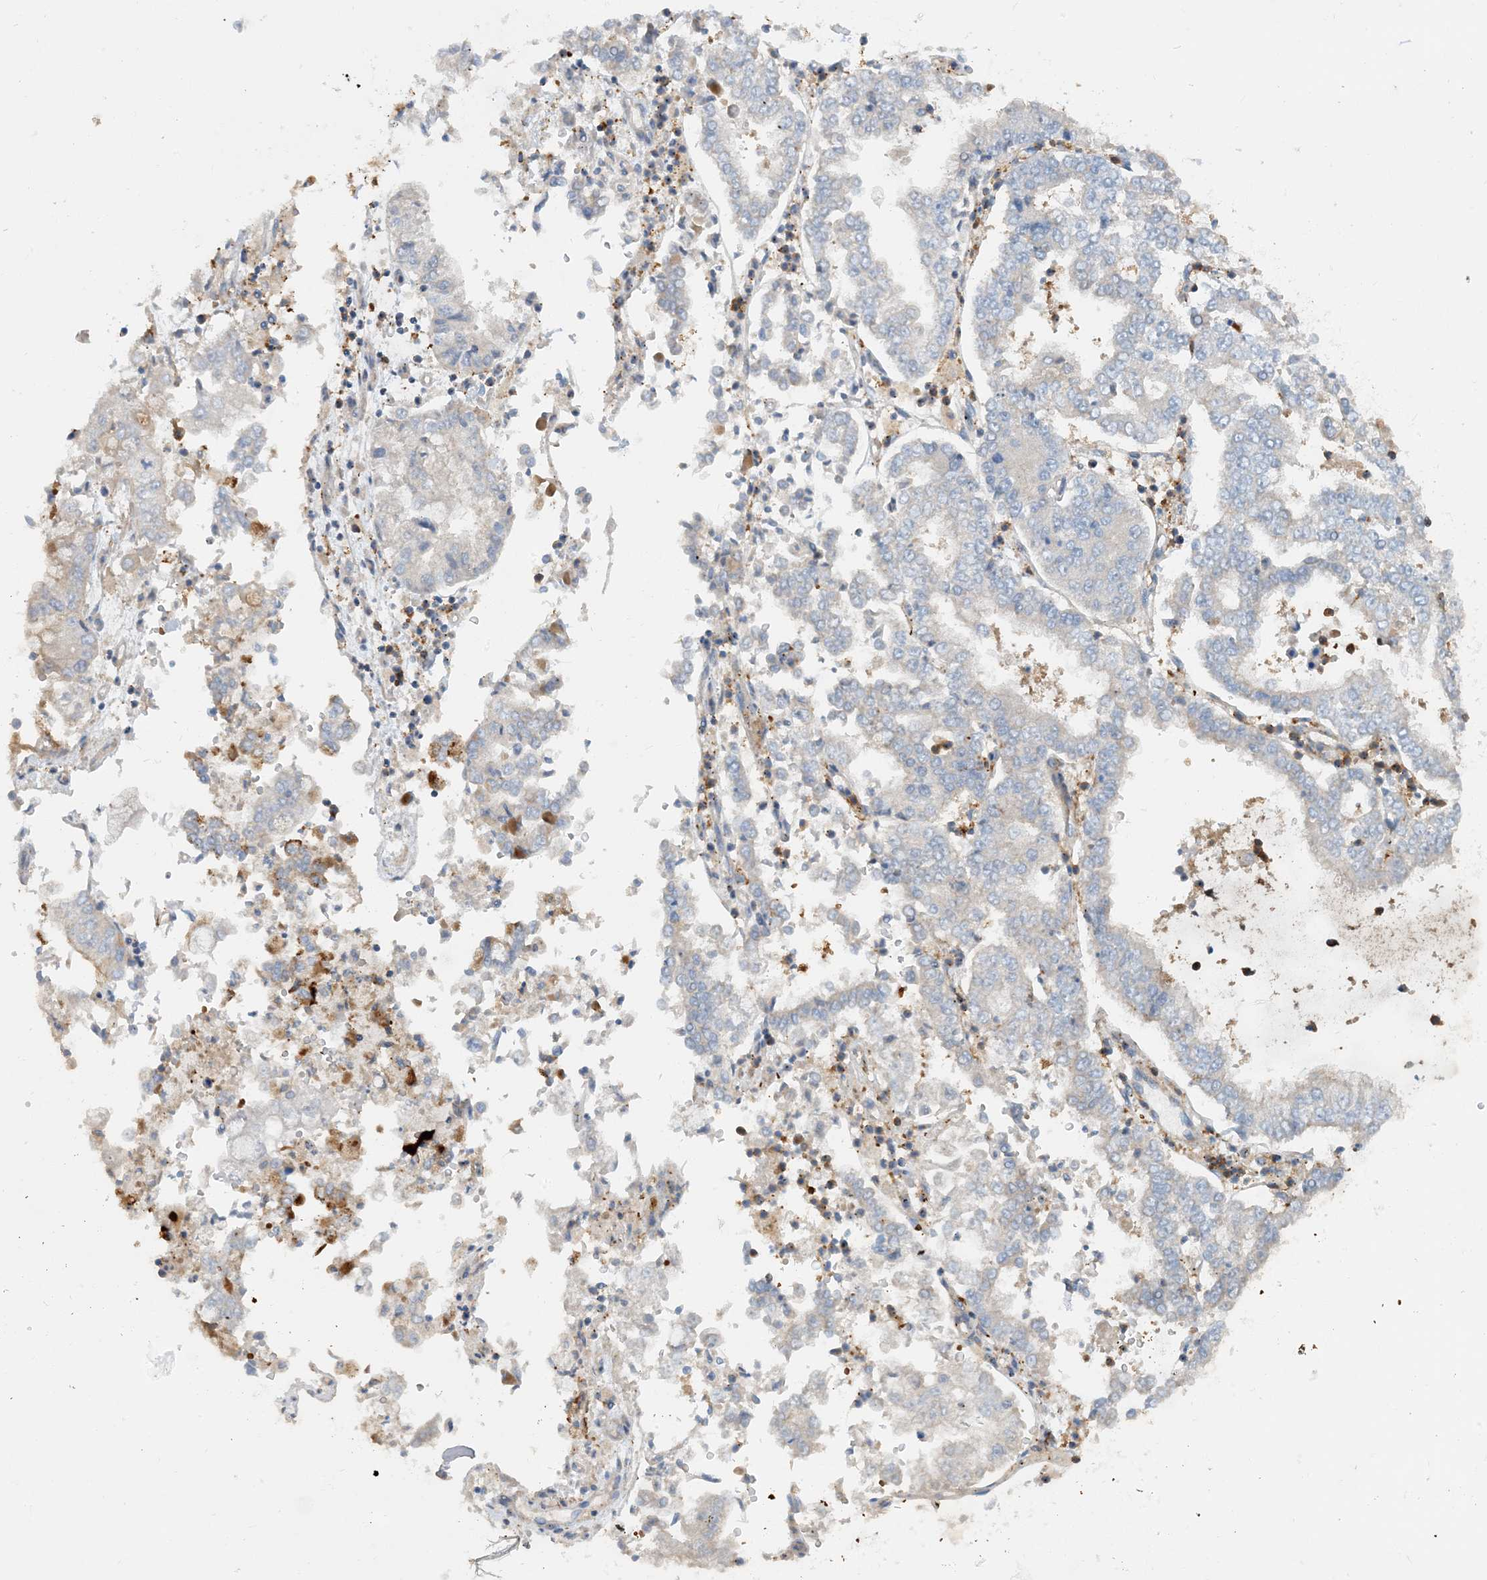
{"staining": {"intensity": "moderate", "quantity": "<25%", "location": "cytoplasmic/membranous"}, "tissue": "stomach cancer", "cell_type": "Tumor cells", "image_type": "cancer", "snomed": [{"axis": "morphology", "description": "Adenocarcinoma, NOS"}, {"axis": "topography", "description": "Stomach"}], "caption": "Human stomach cancer (adenocarcinoma) stained for a protein (brown) reveals moderate cytoplasmic/membranous positive positivity in about <25% of tumor cells.", "gene": "SFMBT2", "patient": {"sex": "male", "age": 76}}